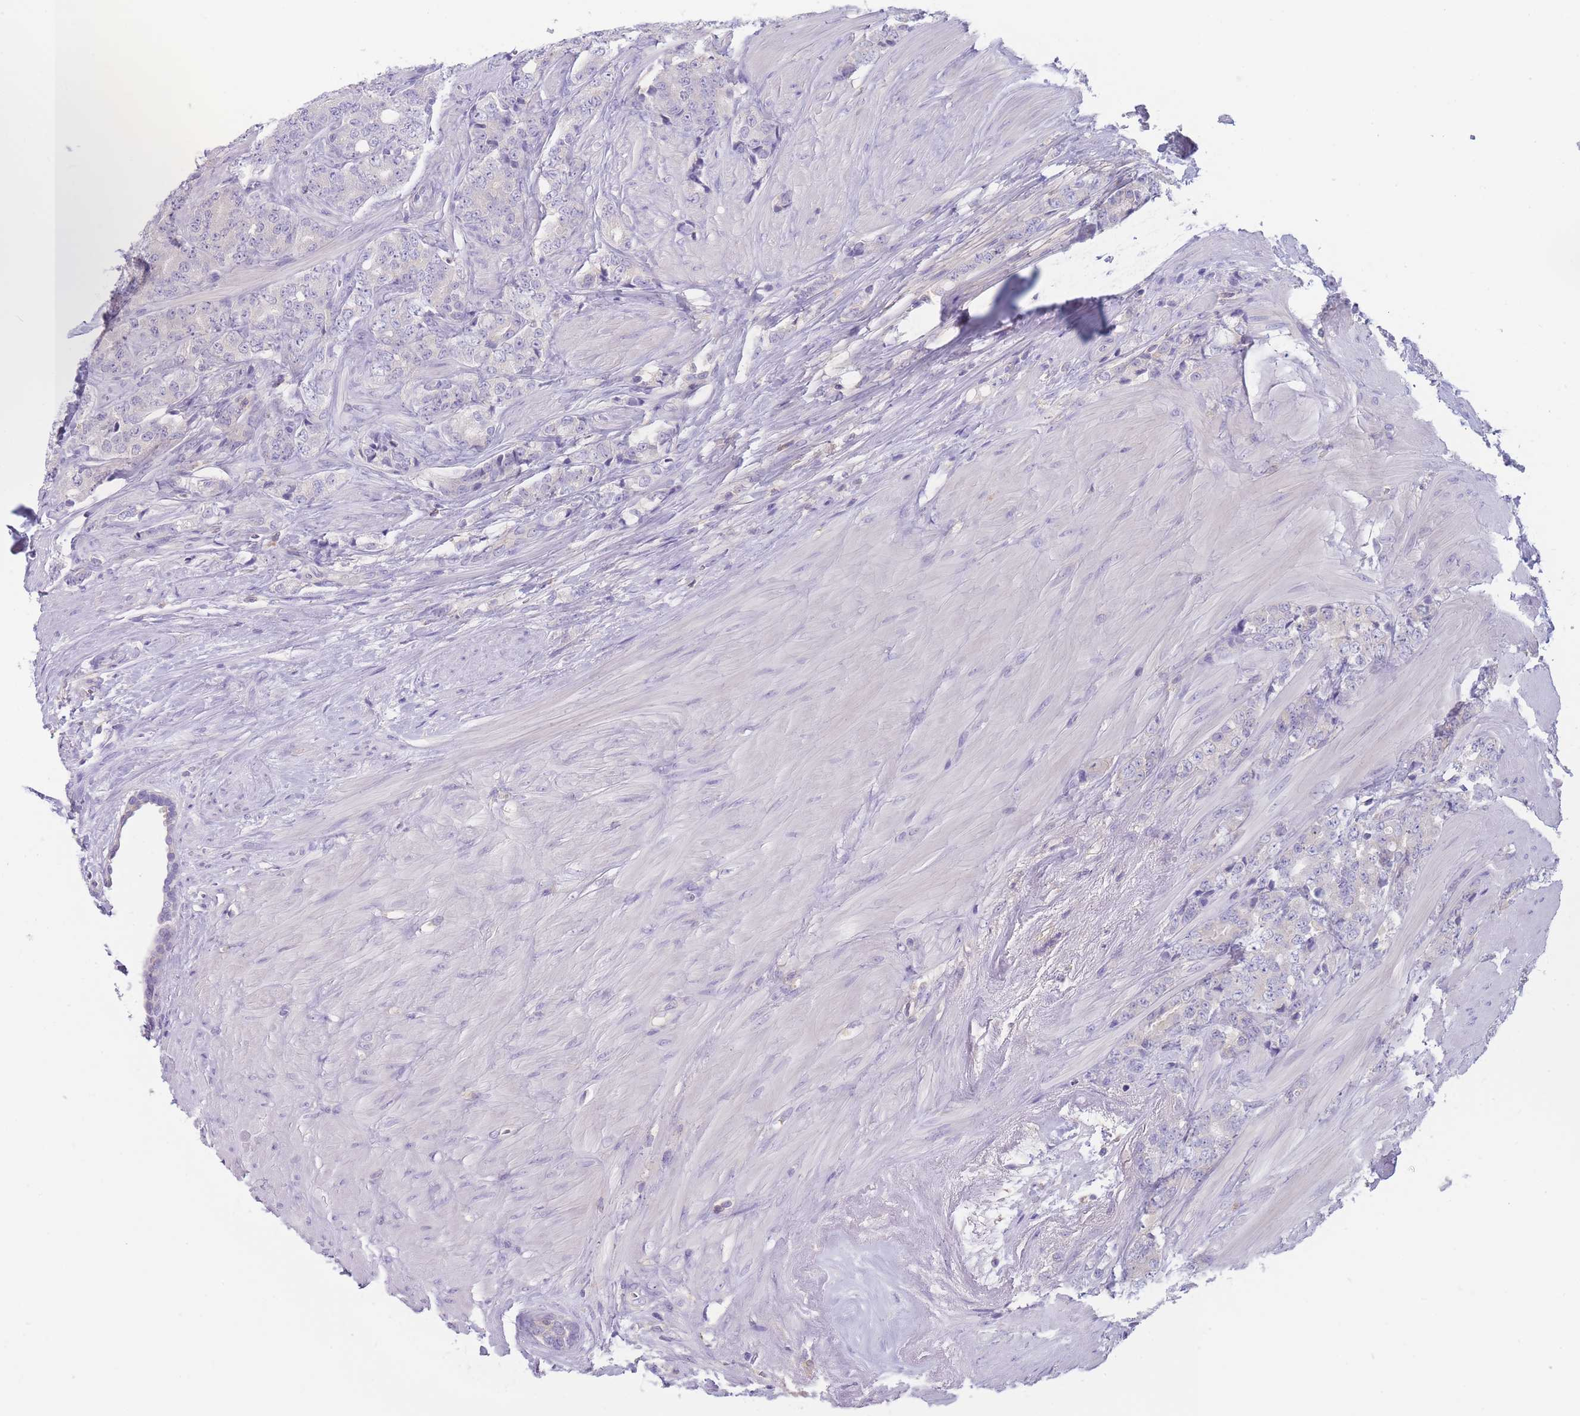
{"staining": {"intensity": "negative", "quantity": "none", "location": "none"}, "tissue": "prostate cancer", "cell_type": "Tumor cells", "image_type": "cancer", "snomed": [{"axis": "morphology", "description": "Adenocarcinoma, High grade"}, {"axis": "topography", "description": "Prostate"}], "caption": "This is a image of immunohistochemistry staining of prostate cancer, which shows no staining in tumor cells.", "gene": "ST3GAL4", "patient": {"sex": "male", "age": 62}}